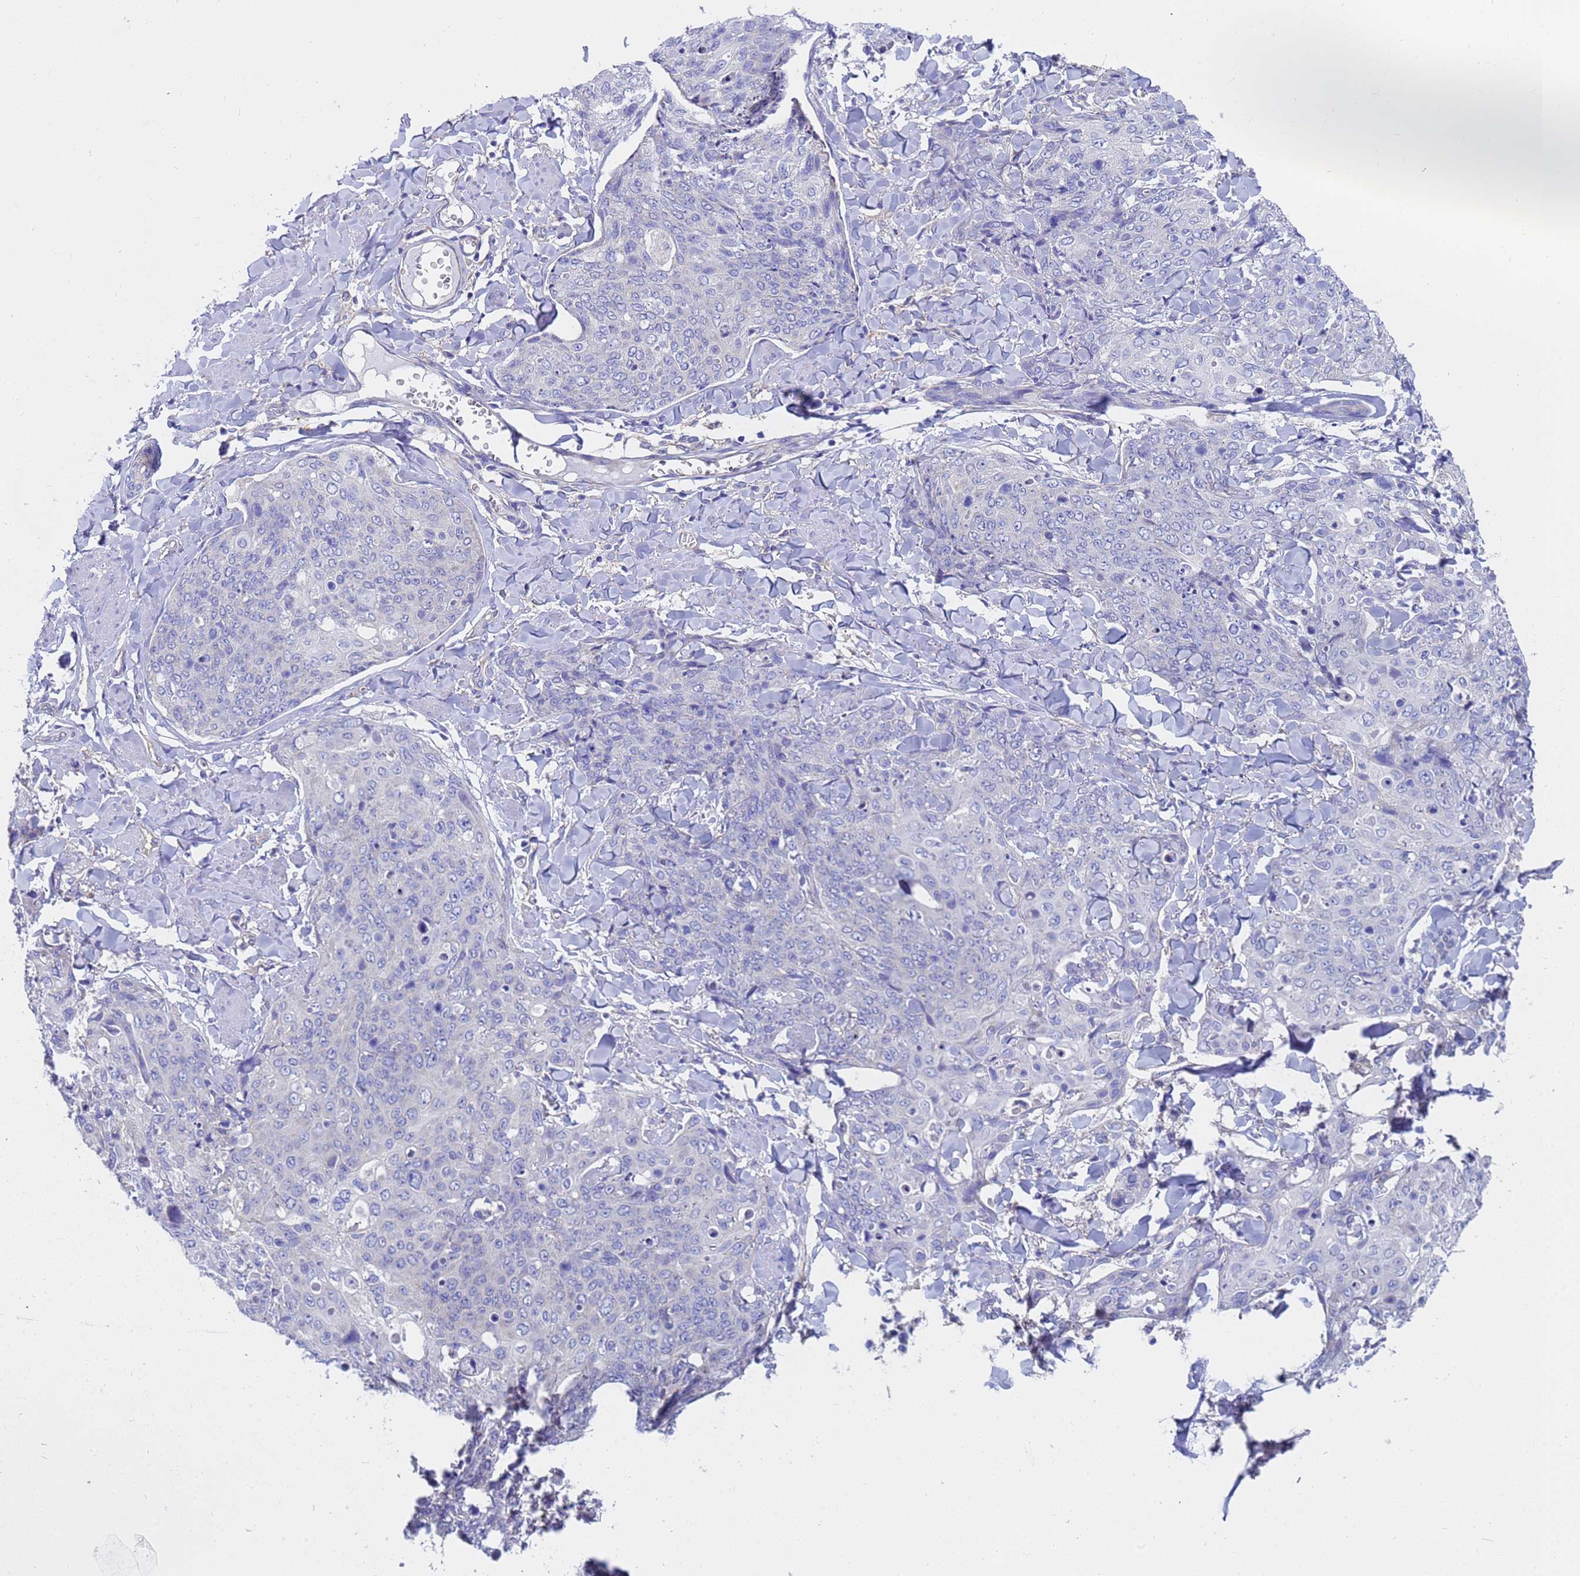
{"staining": {"intensity": "negative", "quantity": "none", "location": "none"}, "tissue": "skin cancer", "cell_type": "Tumor cells", "image_type": "cancer", "snomed": [{"axis": "morphology", "description": "Squamous cell carcinoma, NOS"}, {"axis": "topography", "description": "Skin"}, {"axis": "topography", "description": "Vulva"}], "caption": "The image reveals no significant staining in tumor cells of skin cancer (squamous cell carcinoma).", "gene": "TM4SF4", "patient": {"sex": "female", "age": 85}}